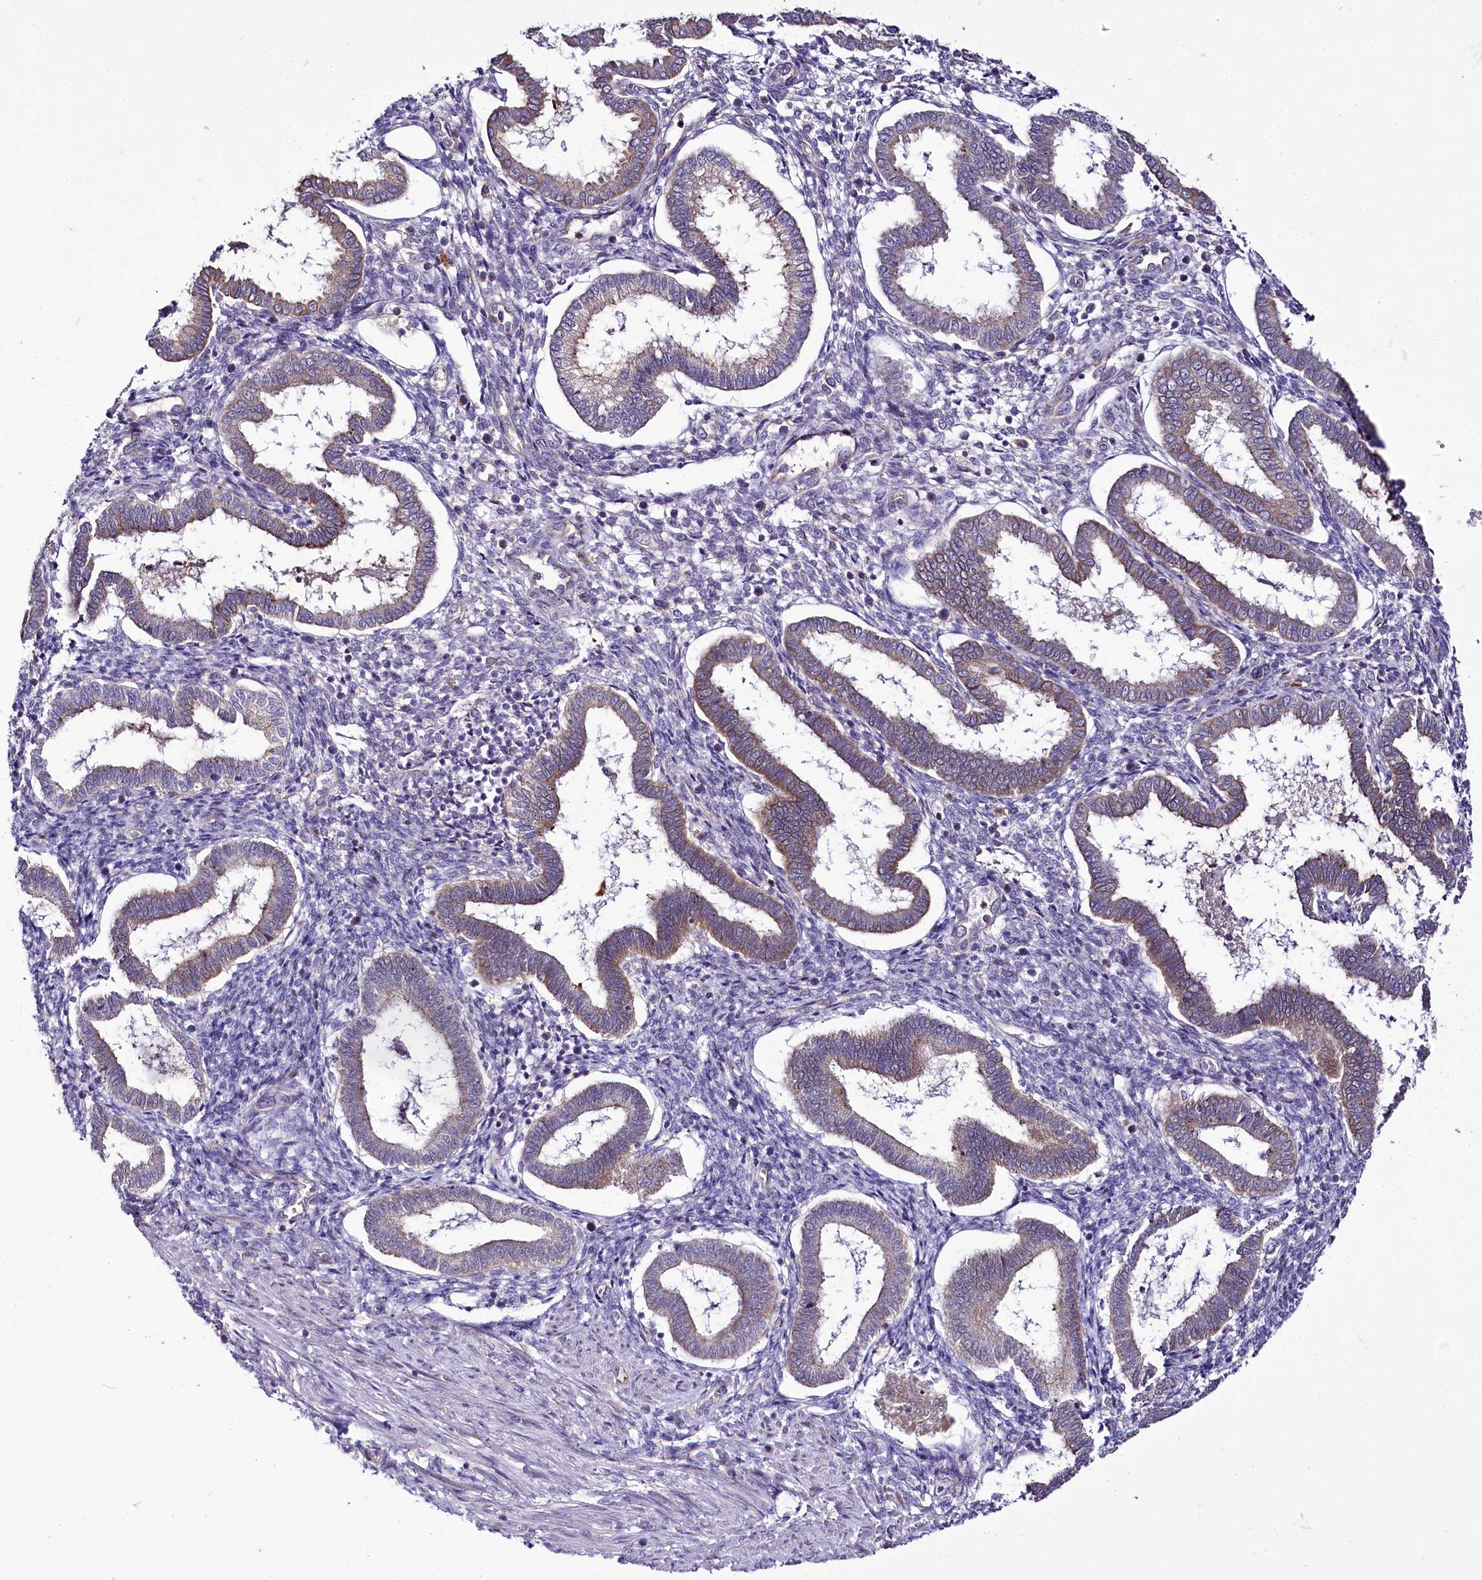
{"staining": {"intensity": "negative", "quantity": "none", "location": "none"}, "tissue": "endometrium", "cell_type": "Cells in endometrial stroma", "image_type": "normal", "snomed": [{"axis": "morphology", "description": "Normal tissue, NOS"}, {"axis": "topography", "description": "Endometrium"}], "caption": "Cells in endometrial stroma are negative for brown protein staining in normal endometrium. (Stains: DAB immunohistochemistry (IHC) with hematoxylin counter stain, Microscopy: brightfield microscopy at high magnification).", "gene": "ZC3H12C", "patient": {"sex": "female", "age": 24}}